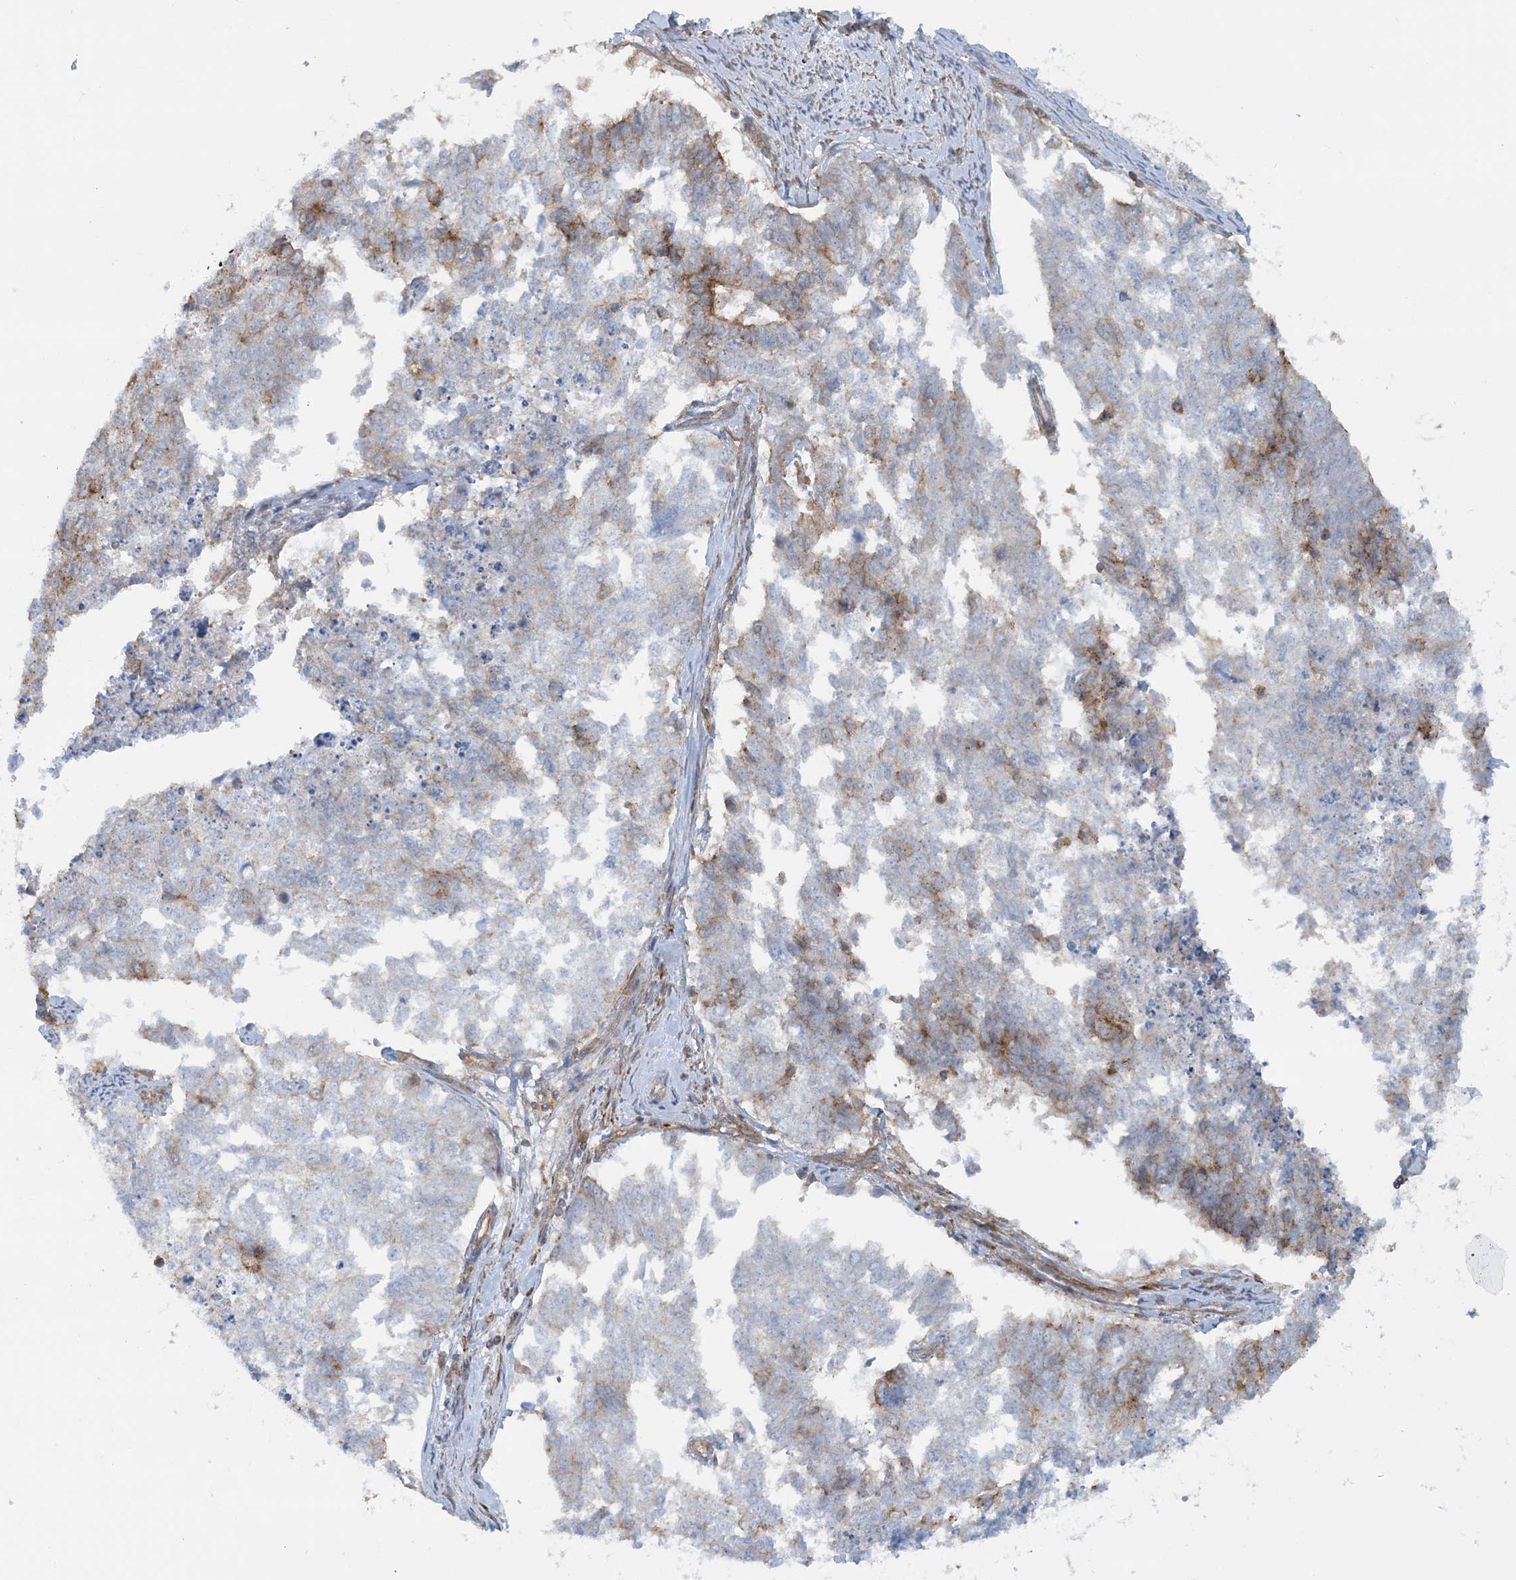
{"staining": {"intensity": "moderate", "quantity": "<25%", "location": "cytoplasmic/membranous"}, "tissue": "cervical cancer", "cell_type": "Tumor cells", "image_type": "cancer", "snomed": [{"axis": "morphology", "description": "Squamous cell carcinoma, NOS"}, {"axis": "topography", "description": "Cervix"}], "caption": "About <25% of tumor cells in human cervical squamous cell carcinoma demonstrate moderate cytoplasmic/membranous protein positivity as visualized by brown immunohistochemical staining.", "gene": "STAM2", "patient": {"sex": "female", "age": 63}}